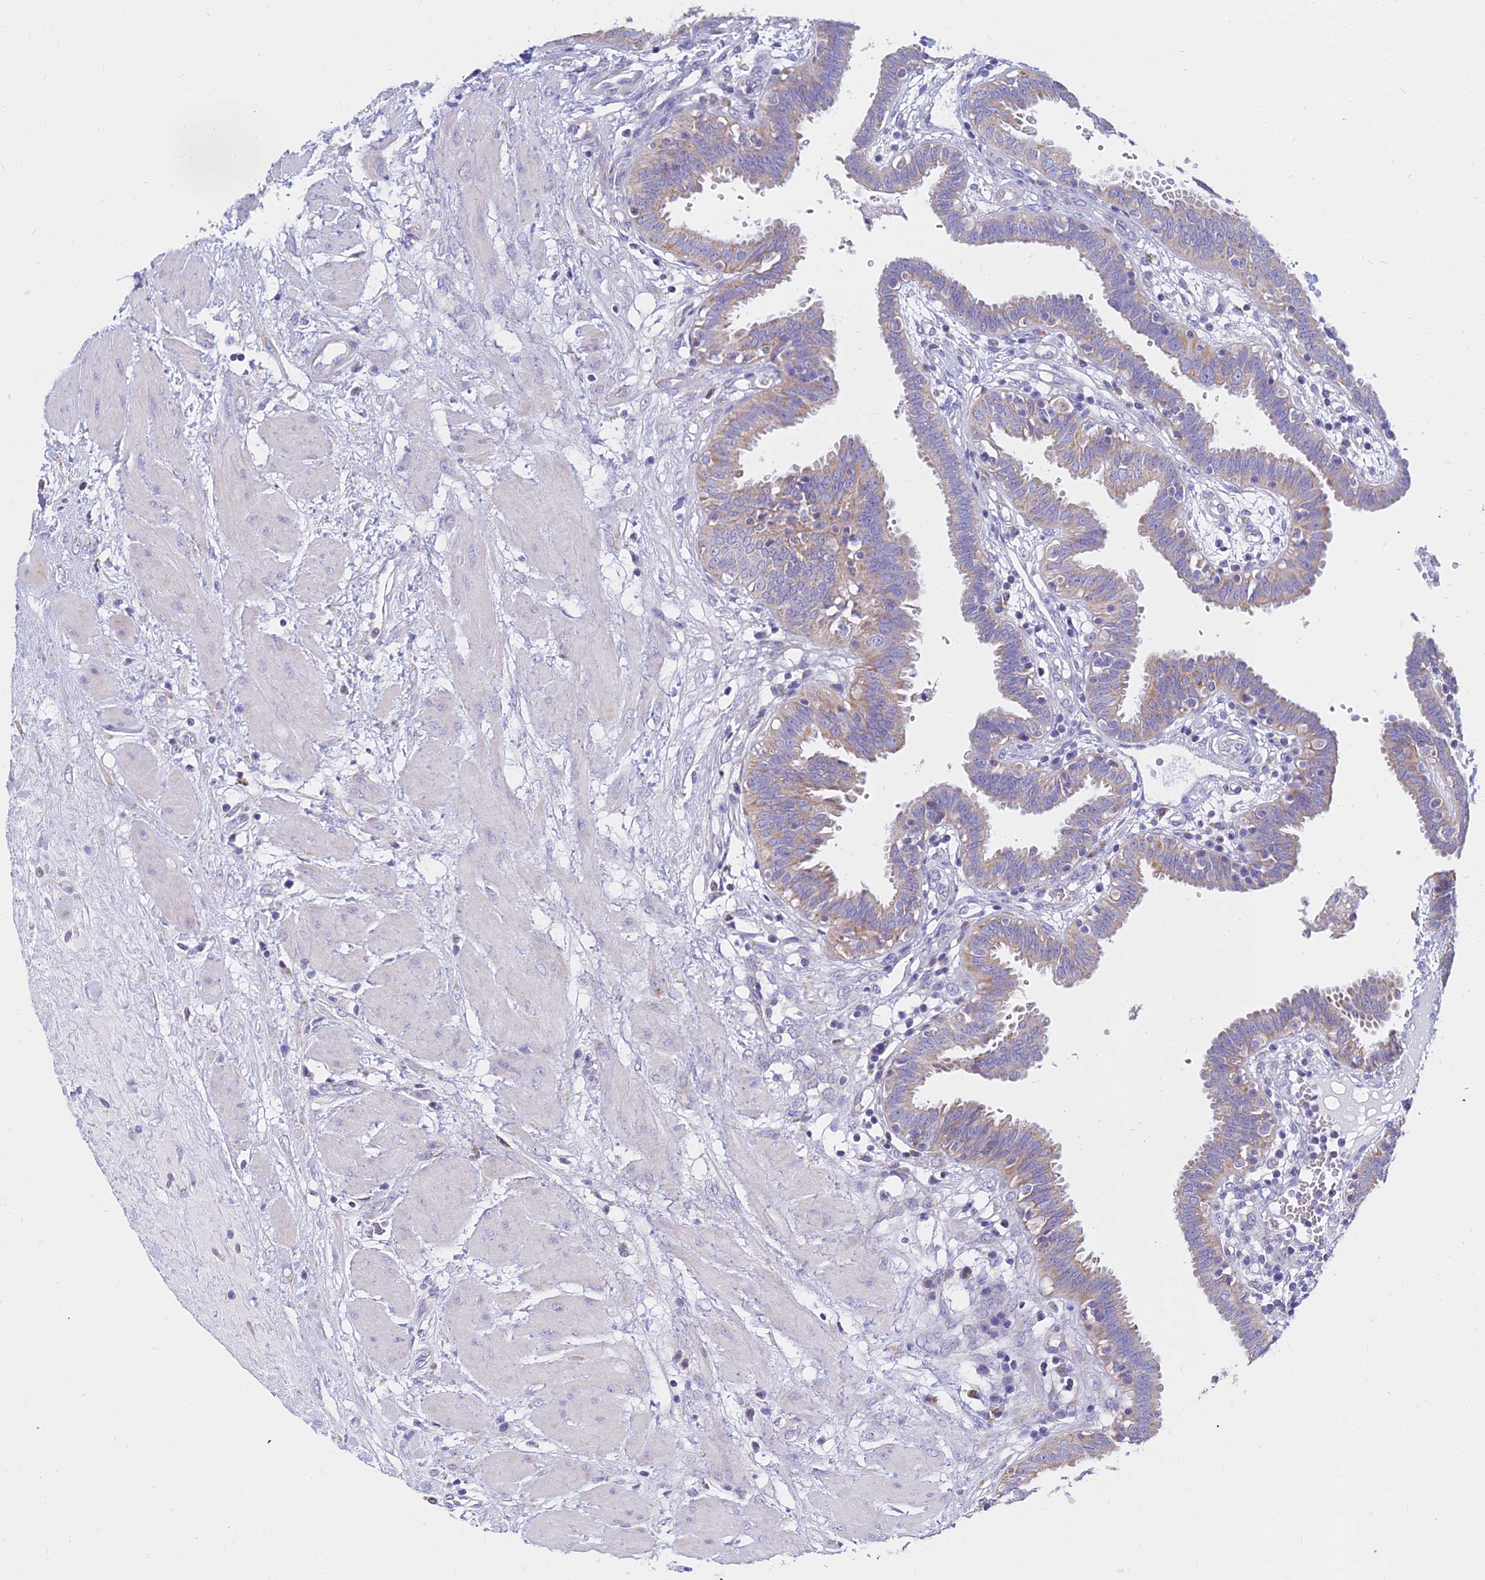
{"staining": {"intensity": "weak", "quantity": "25%-75%", "location": "cytoplasmic/membranous"}, "tissue": "fallopian tube", "cell_type": "Glandular cells", "image_type": "normal", "snomed": [{"axis": "morphology", "description": "Normal tissue, NOS"}, {"axis": "topography", "description": "Fallopian tube"}, {"axis": "topography", "description": "Placenta"}], "caption": "A photomicrograph of fallopian tube stained for a protein demonstrates weak cytoplasmic/membranous brown staining in glandular cells. The protein of interest is shown in brown color, while the nuclei are stained blue.", "gene": "MGST1", "patient": {"sex": "female", "age": 32}}